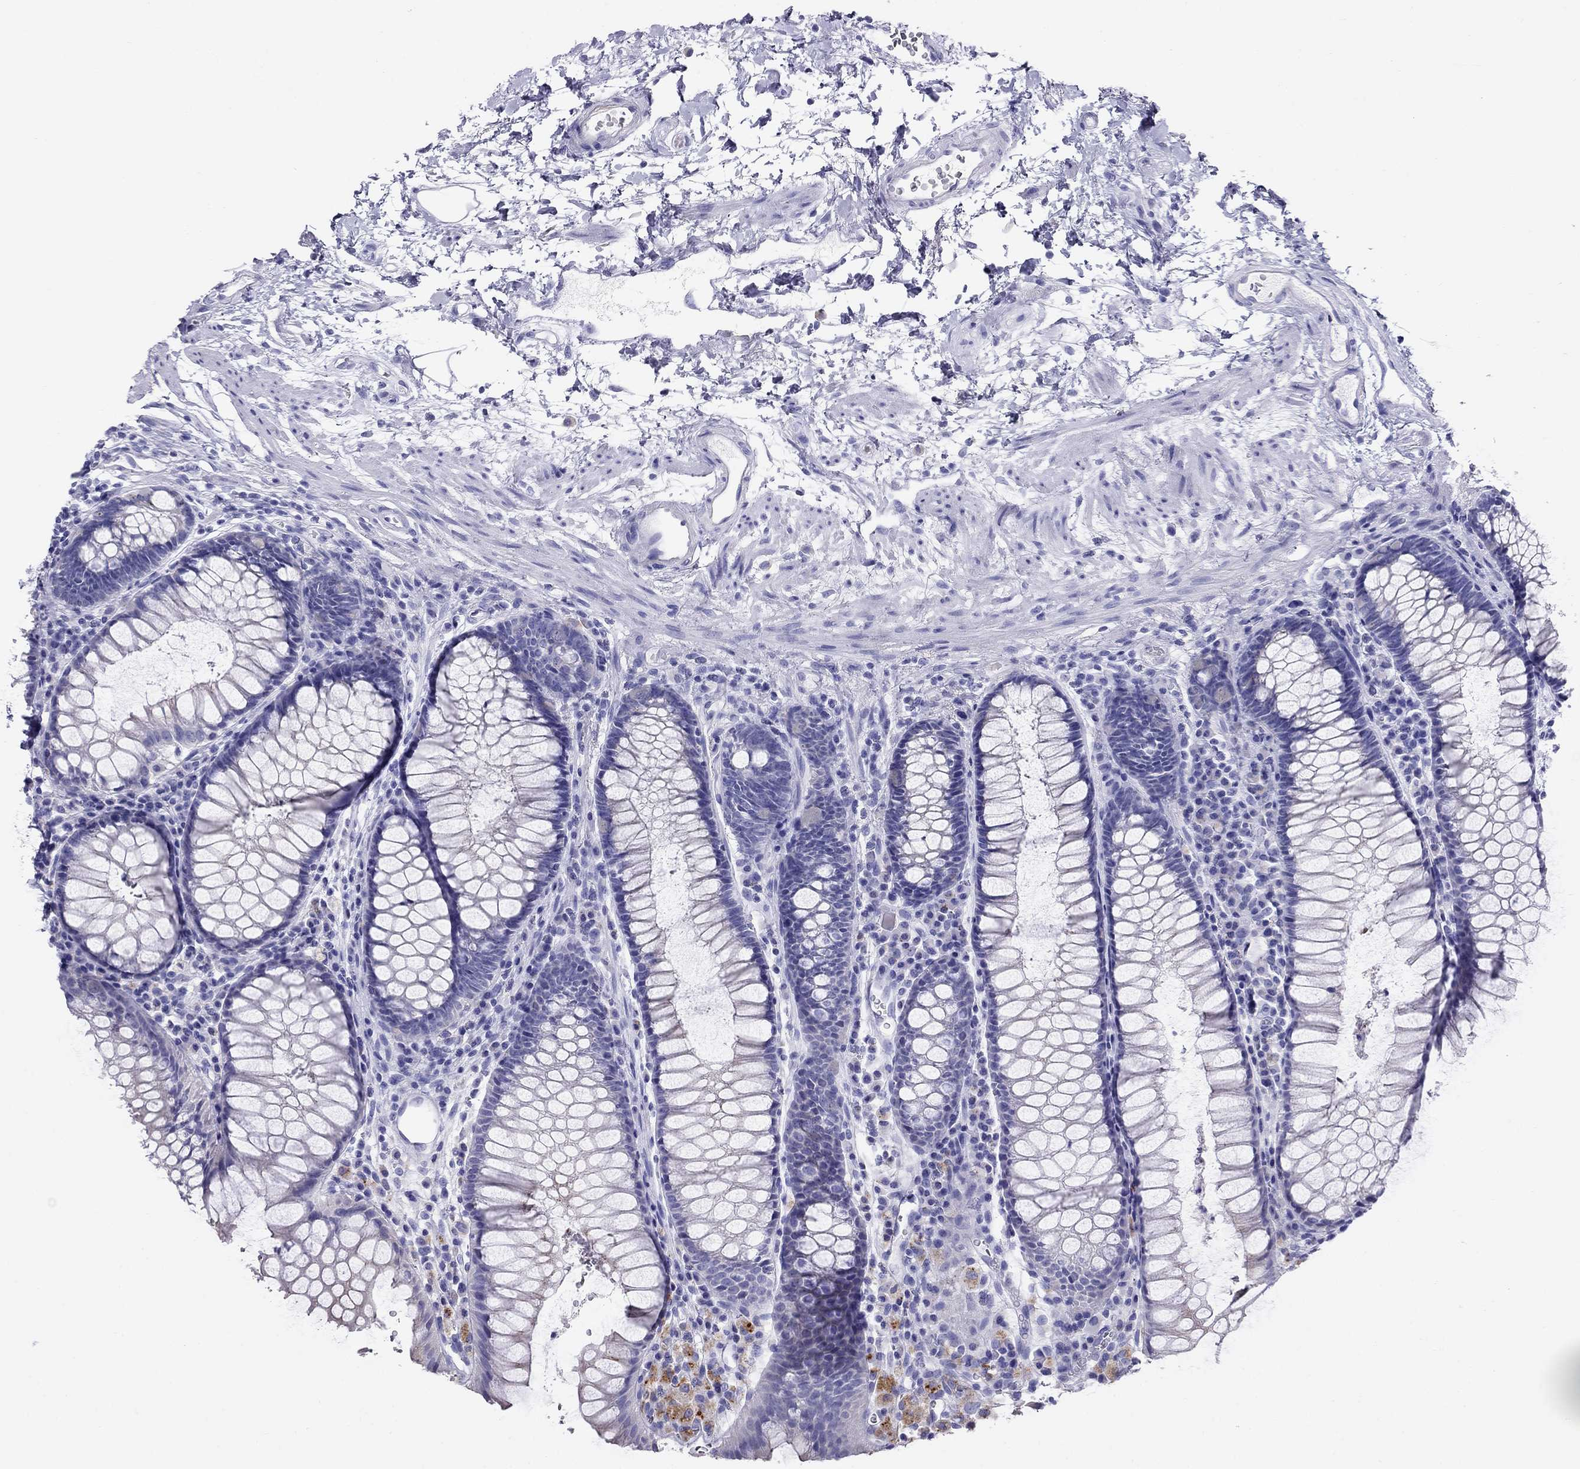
{"staining": {"intensity": "negative", "quantity": "none", "location": "none"}, "tissue": "rectum", "cell_type": "Glandular cells", "image_type": "normal", "snomed": [{"axis": "morphology", "description": "Normal tissue, NOS"}, {"axis": "topography", "description": "Rectum"}], "caption": "This is an IHC photomicrograph of unremarkable human rectum. There is no positivity in glandular cells.", "gene": "MC5R", "patient": {"sex": "female", "age": 68}}